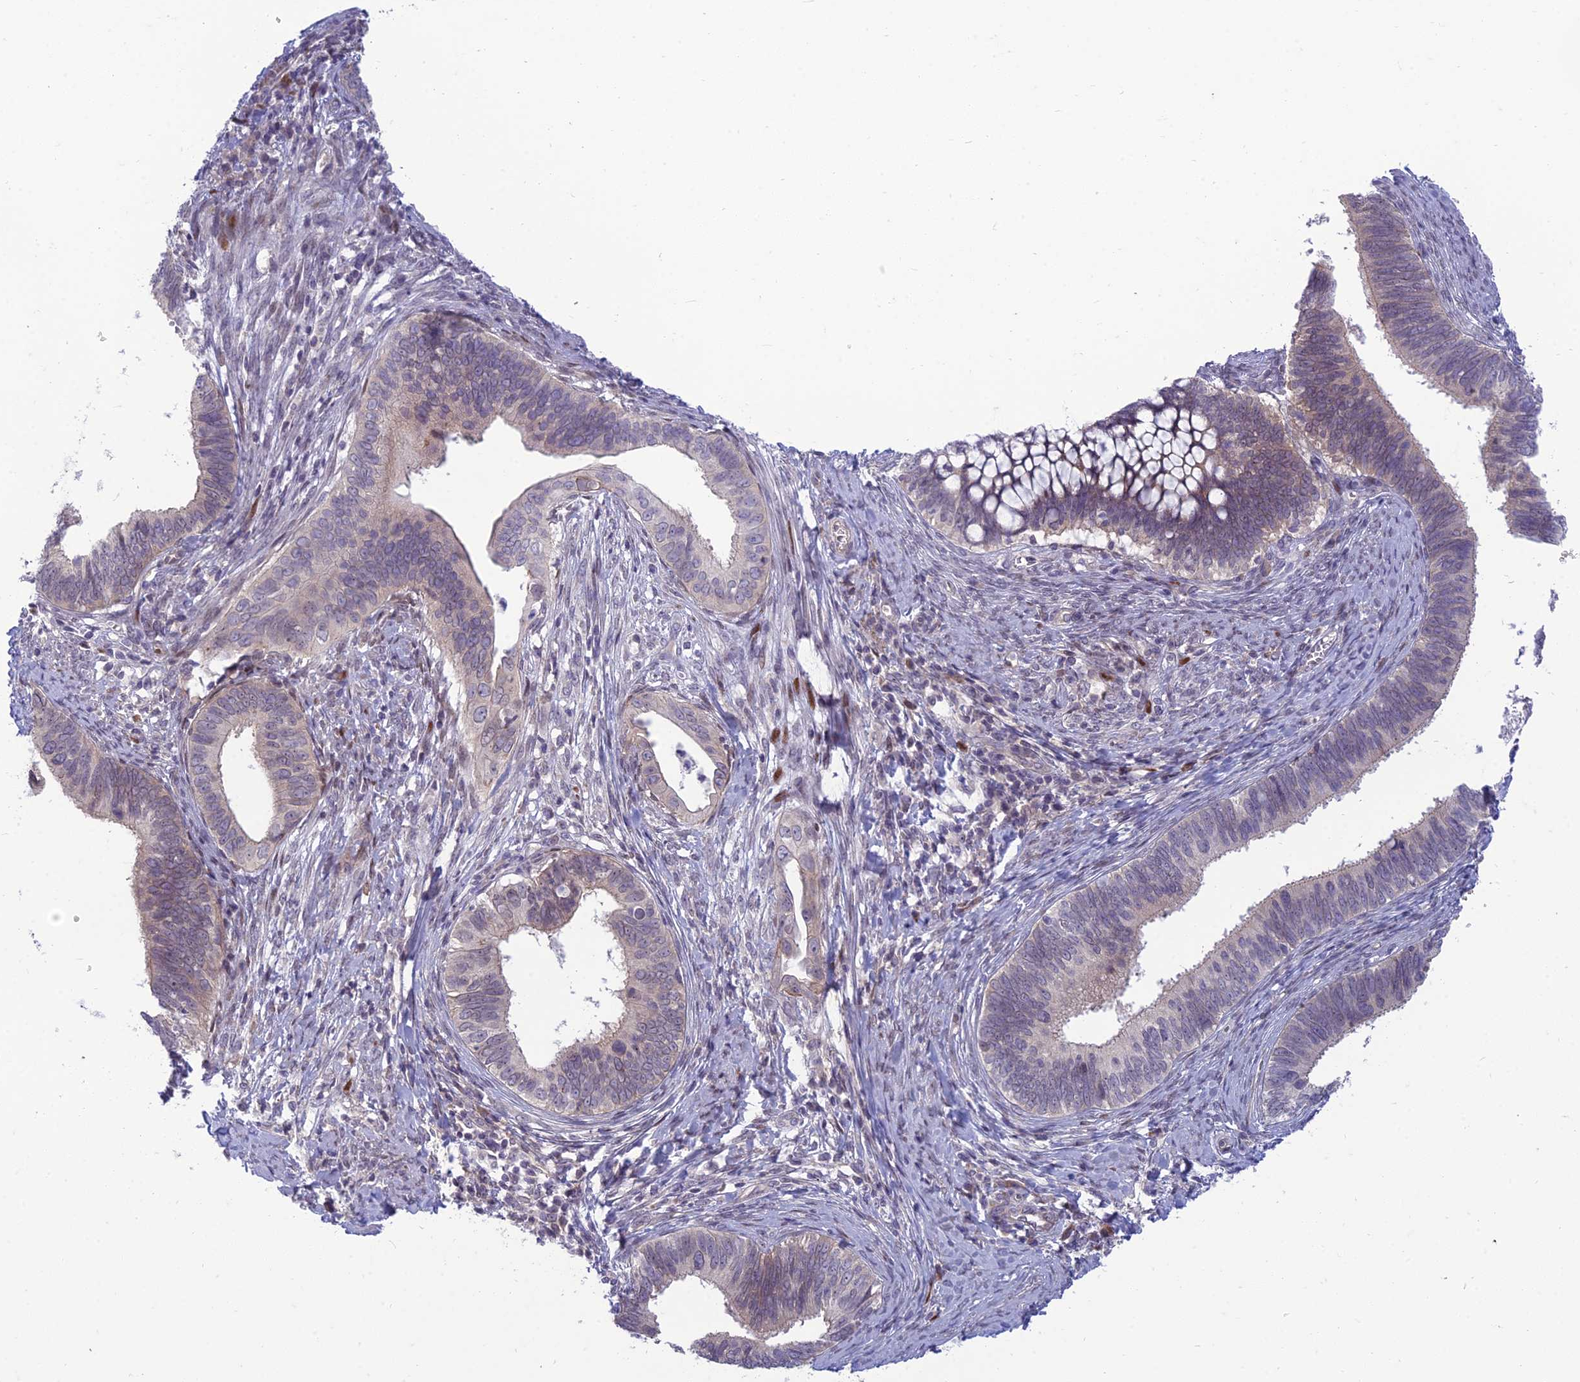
{"staining": {"intensity": "weak", "quantity": "<25%", "location": "cytoplasmic/membranous"}, "tissue": "cervical cancer", "cell_type": "Tumor cells", "image_type": "cancer", "snomed": [{"axis": "morphology", "description": "Adenocarcinoma, NOS"}, {"axis": "topography", "description": "Cervix"}], "caption": "The immunohistochemistry (IHC) micrograph has no significant expression in tumor cells of adenocarcinoma (cervical) tissue. (DAB immunohistochemistry visualized using brightfield microscopy, high magnification).", "gene": "DTX2", "patient": {"sex": "female", "age": 42}}